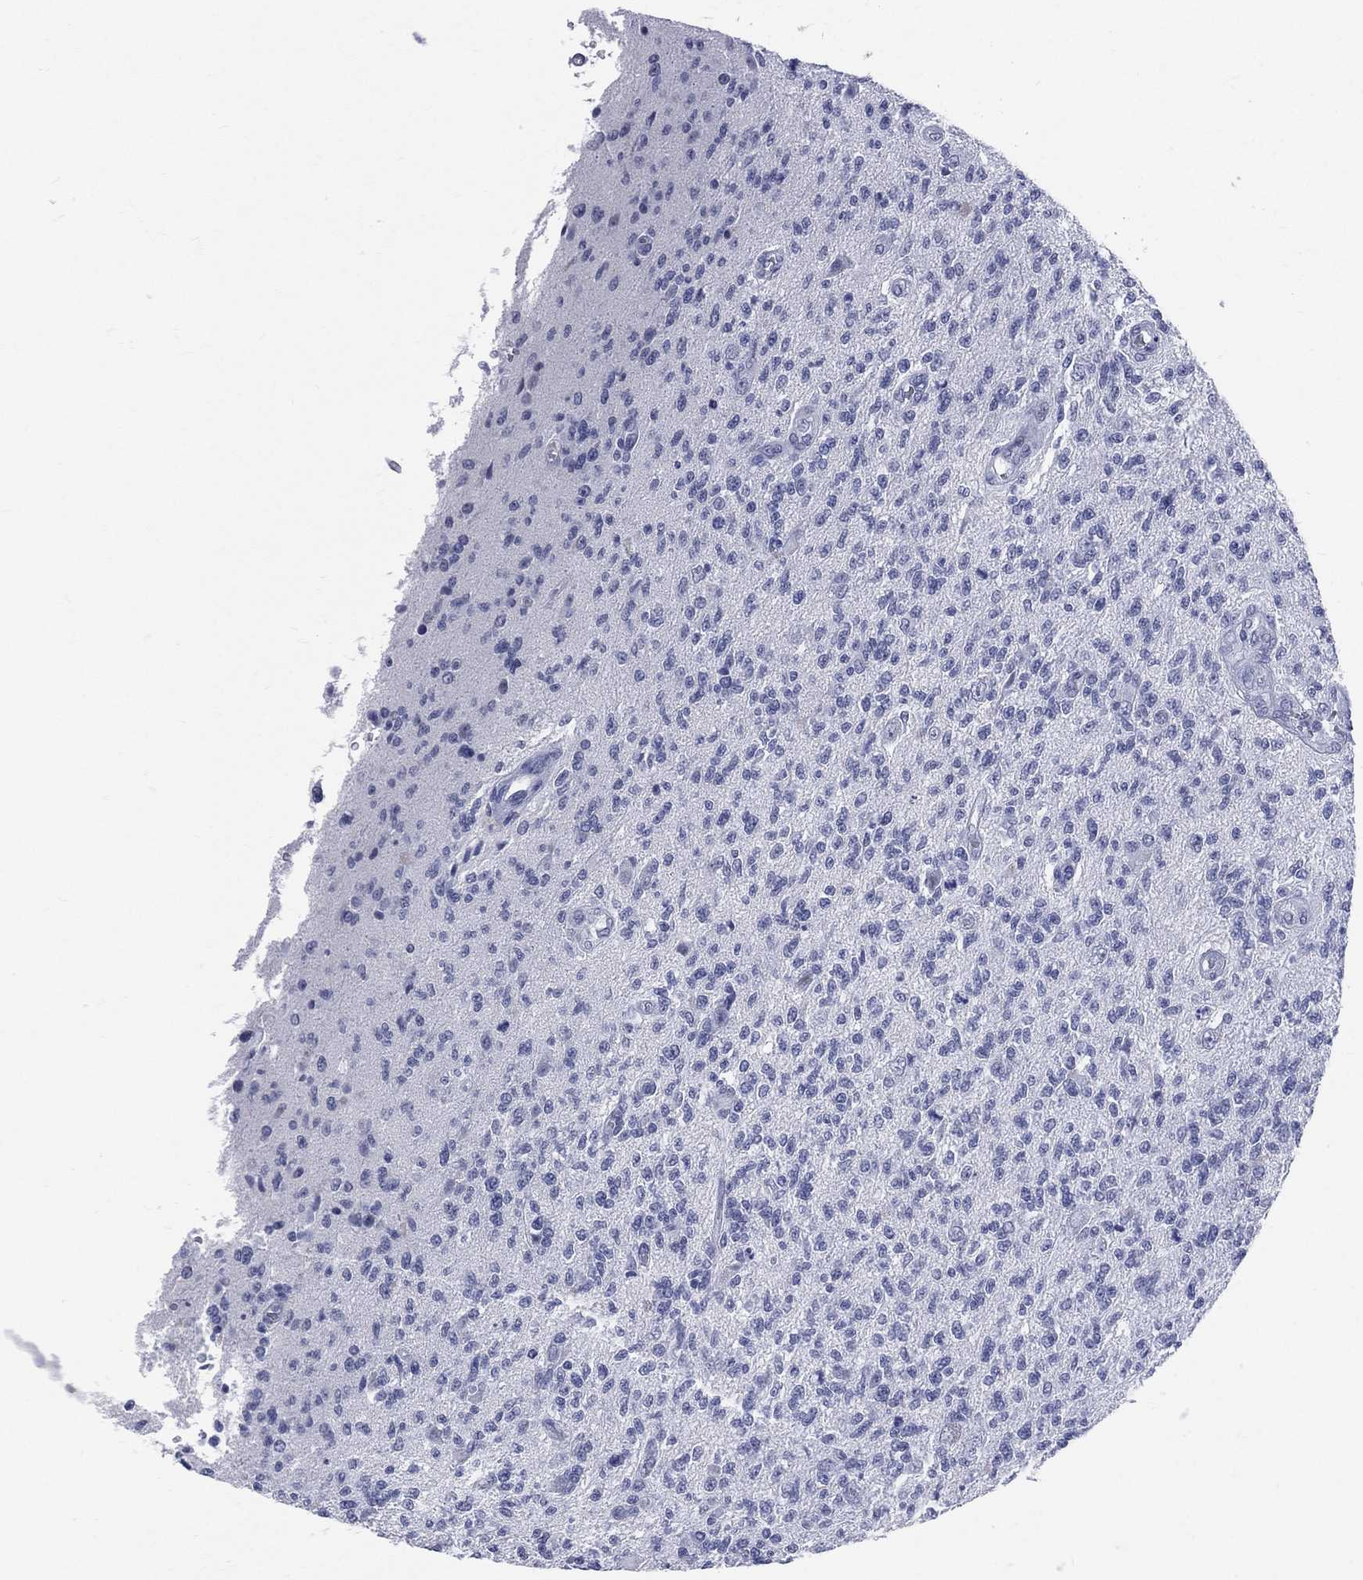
{"staining": {"intensity": "negative", "quantity": "none", "location": "none"}, "tissue": "glioma", "cell_type": "Tumor cells", "image_type": "cancer", "snomed": [{"axis": "morphology", "description": "Glioma, malignant, High grade"}, {"axis": "topography", "description": "Brain"}], "caption": "Micrograph shows no significant protein staining in tumor cells of high-grade glioma (malignant). Nuclei are stained in blue.", "gene": "MLLT10", "patient": {"sex": "male", "age": 56}}